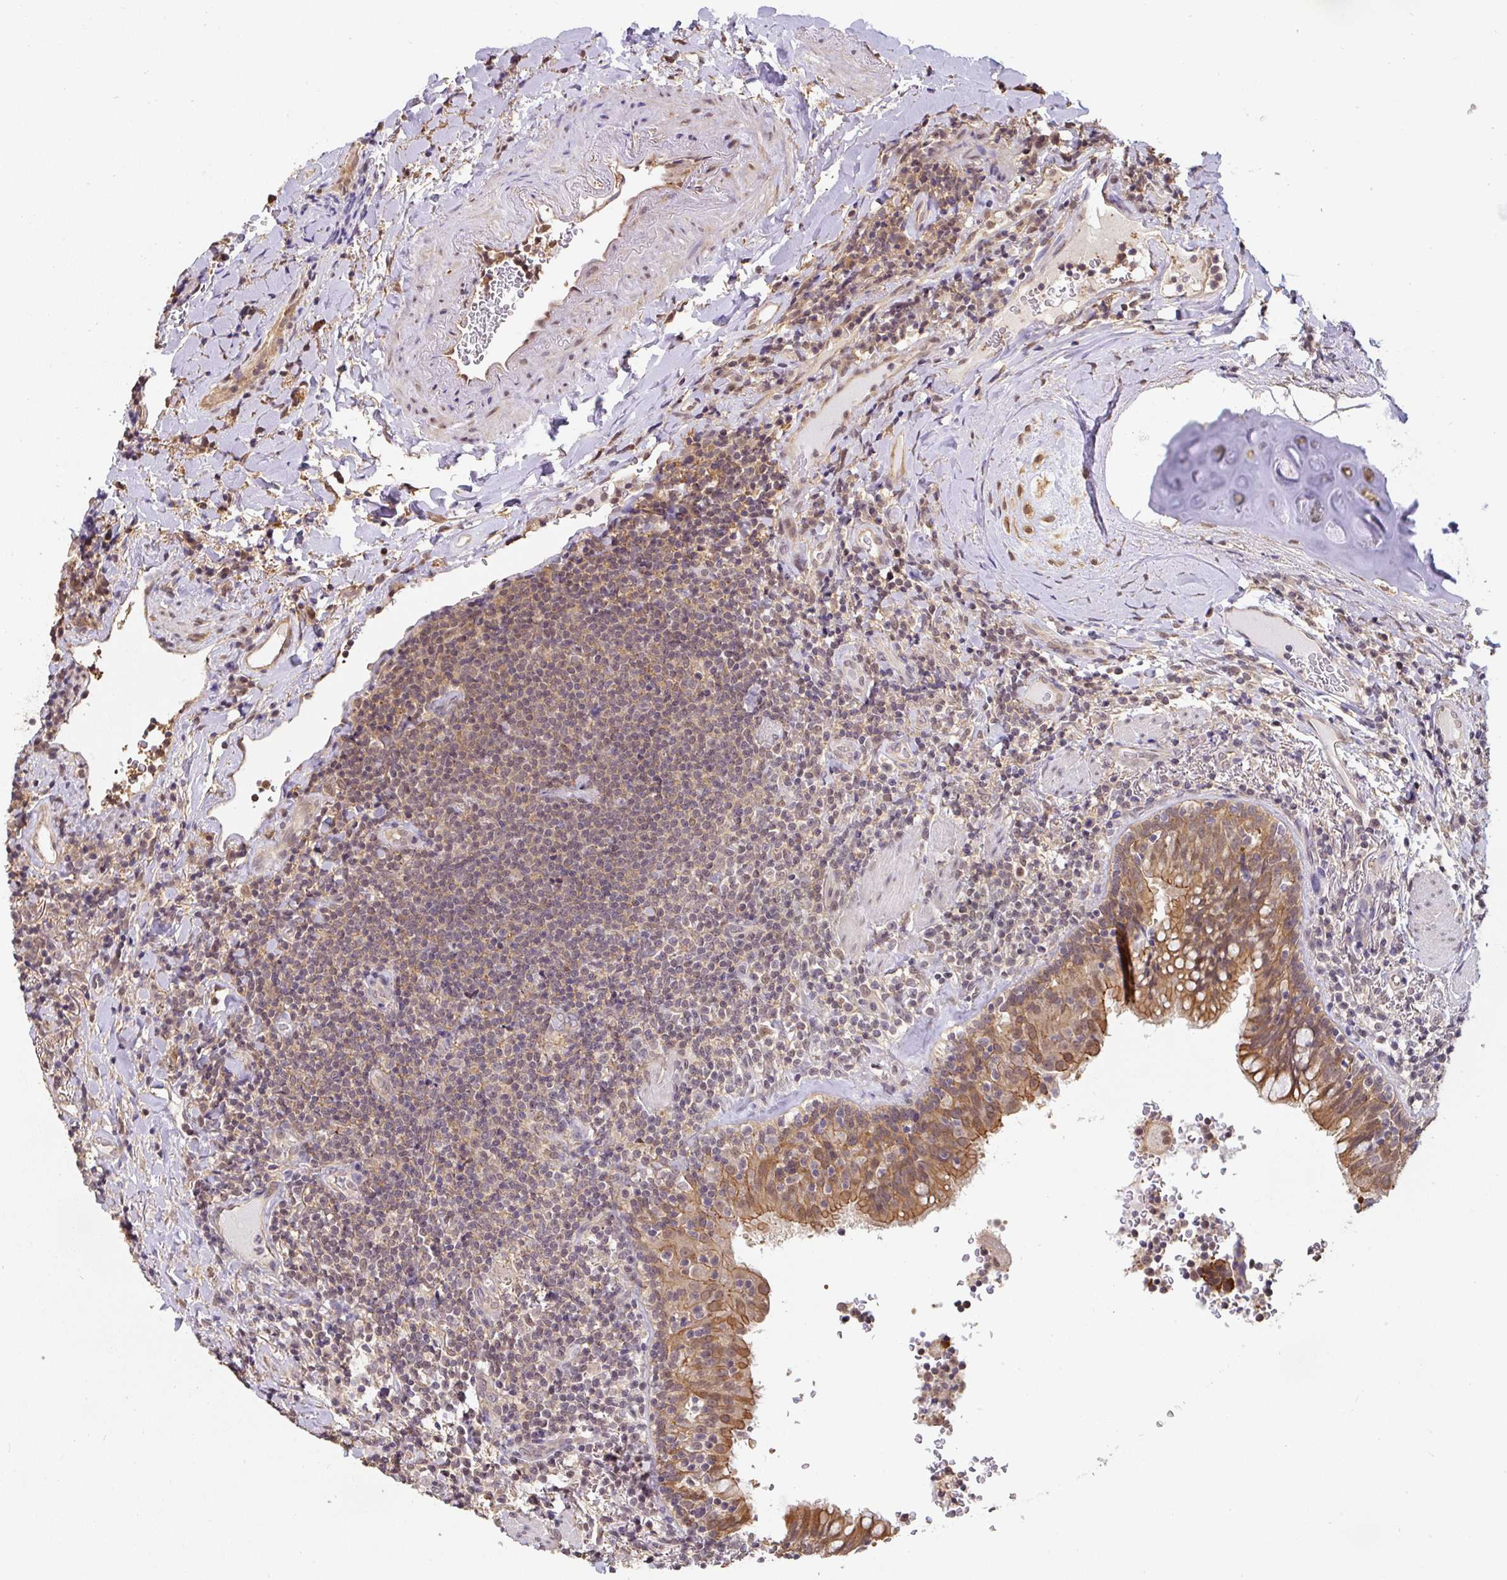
{"staining": {"intensity": "weak", "quantity": ">75%", "location": "cytoplasmic/membranous,nuclear"}, "tissue": "lymphoma", "cell_type": "Tumor cells", "image_type": "cancer", "snomed": [{"axis": "morphology", "description": "Malignant lymphoma, non-Hodgkin's type, Low grade"}, {"axis": "topography", "description": "Lung"}], "caption": "A photomicrograph of lymphoma stained for a protein displays weak cytoplasmic/membranous and nuclear brown staining in tumor cells. The protein of interest is shown in brown color, while the nuclei are stained blue.", "gene": "ST13", "patient": {"sex": "female", "age": 71}}